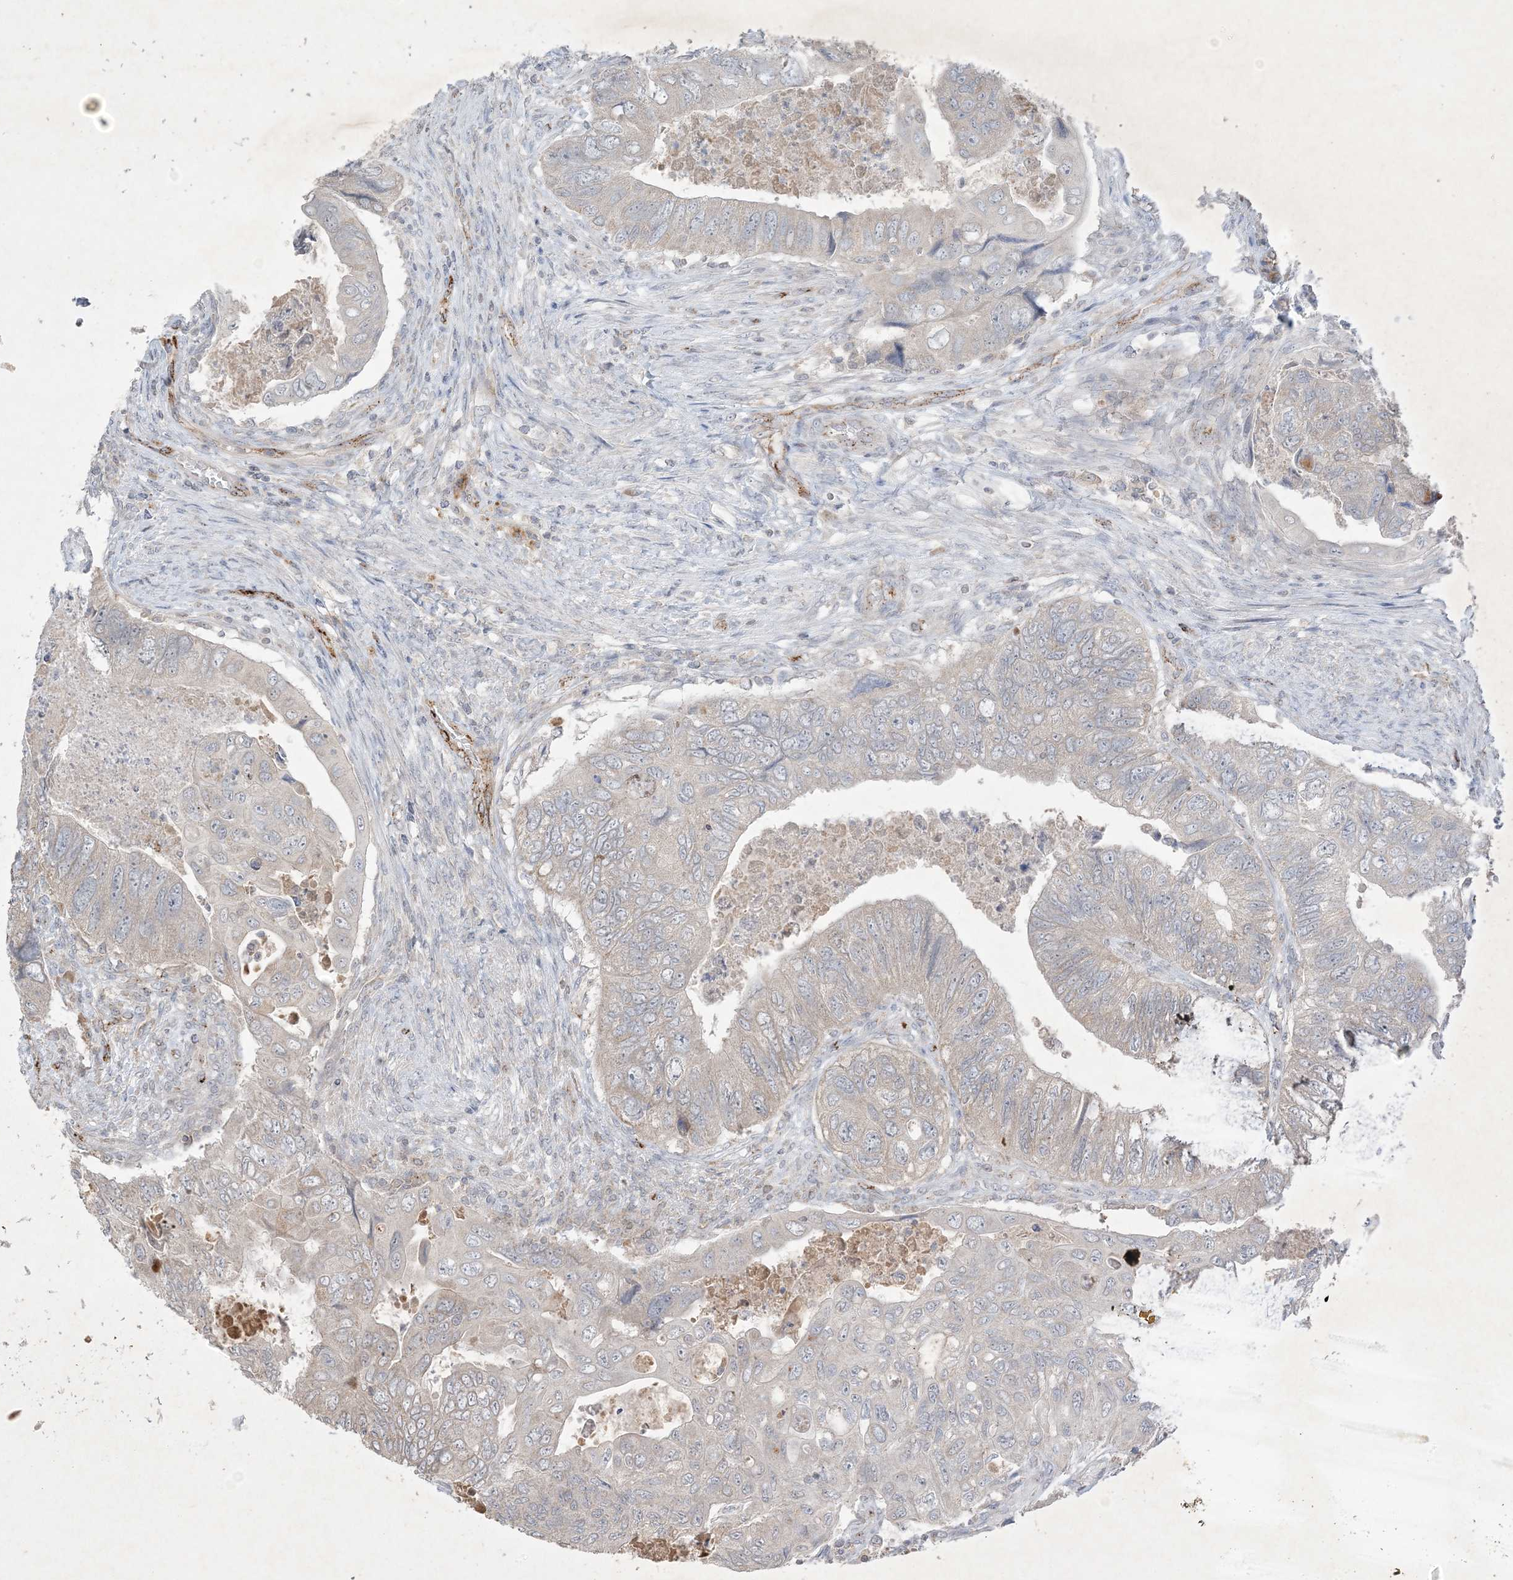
{"staining": {"intensity": "negative", "quantity": "none", "location": "none"}, "tissue": "colorectal cancer", "cell_type": "Tumor cells", "image_type": "cancer", "snomed": [{"axis": "morphology", "description": "Adenocarcinoma, NOS"}, {"axis": "topography", "description": "Rectum"}], "caption": "DAB immunohistochemical staining of human colorectal cancer shows no significant expression in tumor cells.", "gene": "PRSS36", "patient": {"sex": "male", "age": 63}}